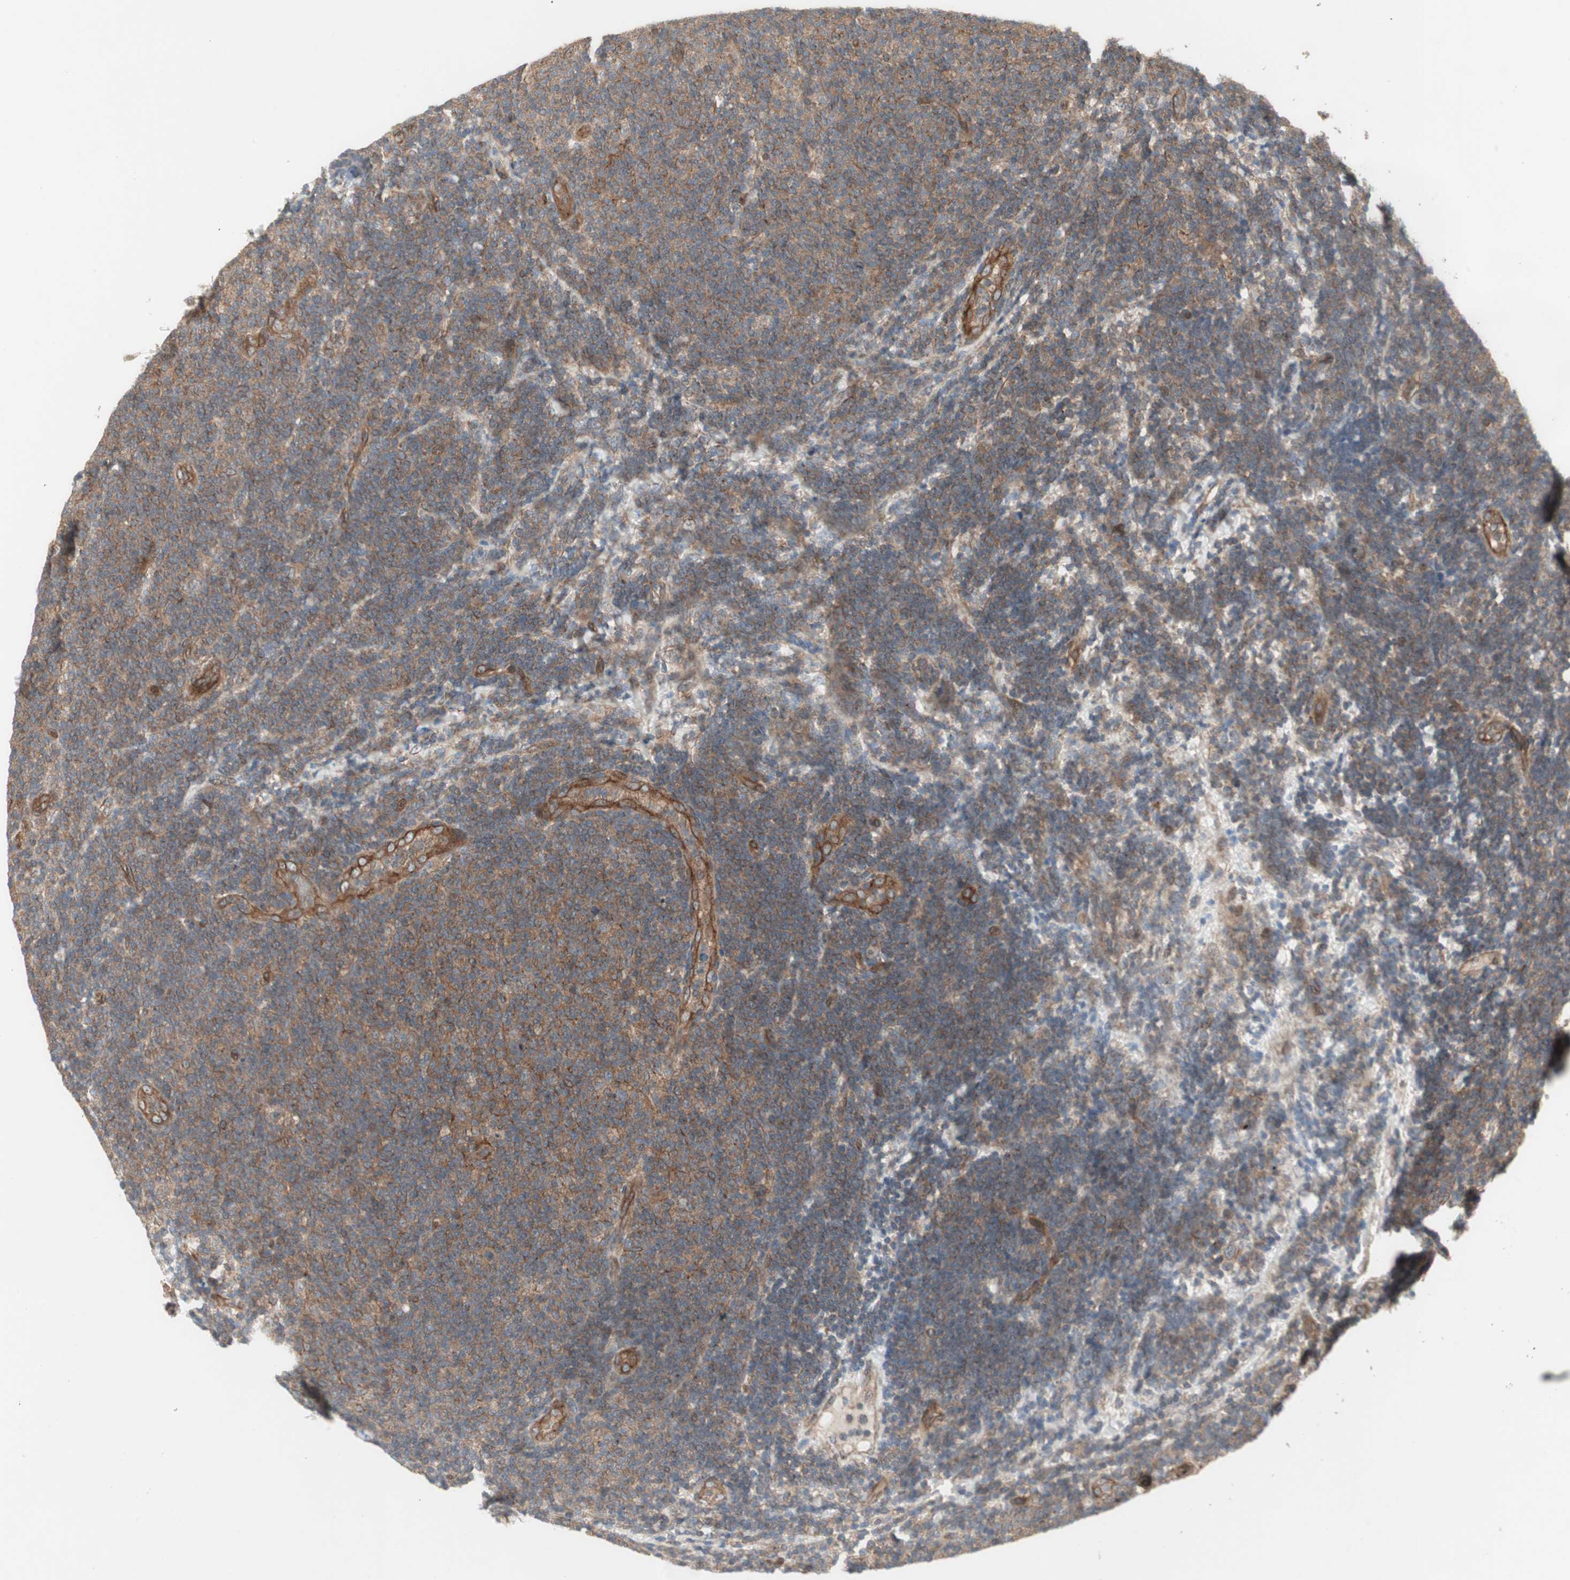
{"staining": {"intensity": "moderate", "quantity": ">75%", "location": "cytoplasmic/membranous"}, "tissue": "lymphoma", "cell_type": "Tumor cells", "image_type": "cancer", "snomed": [{"axis": "morphology", "description": "Malignant lymphoma, non-Hodgkin's type, Low grade"}, {"axis": "topography", "description": "Lymph node"}], "caption": "Immunohistochemical staining of human low-grade malignant lymphoma, non-Hodgkin's type displays moderate cytoplasmic/membranous protein expression in about >75% of tumor cells. The staining was performed using DAB (3,3'-diaminobenzidine), with brown indicating positive protein expression. Nuclei are stained blue with hematoxylin.", "gene": "PFDN1", "patient": {"sex": "male", "age": 83}}